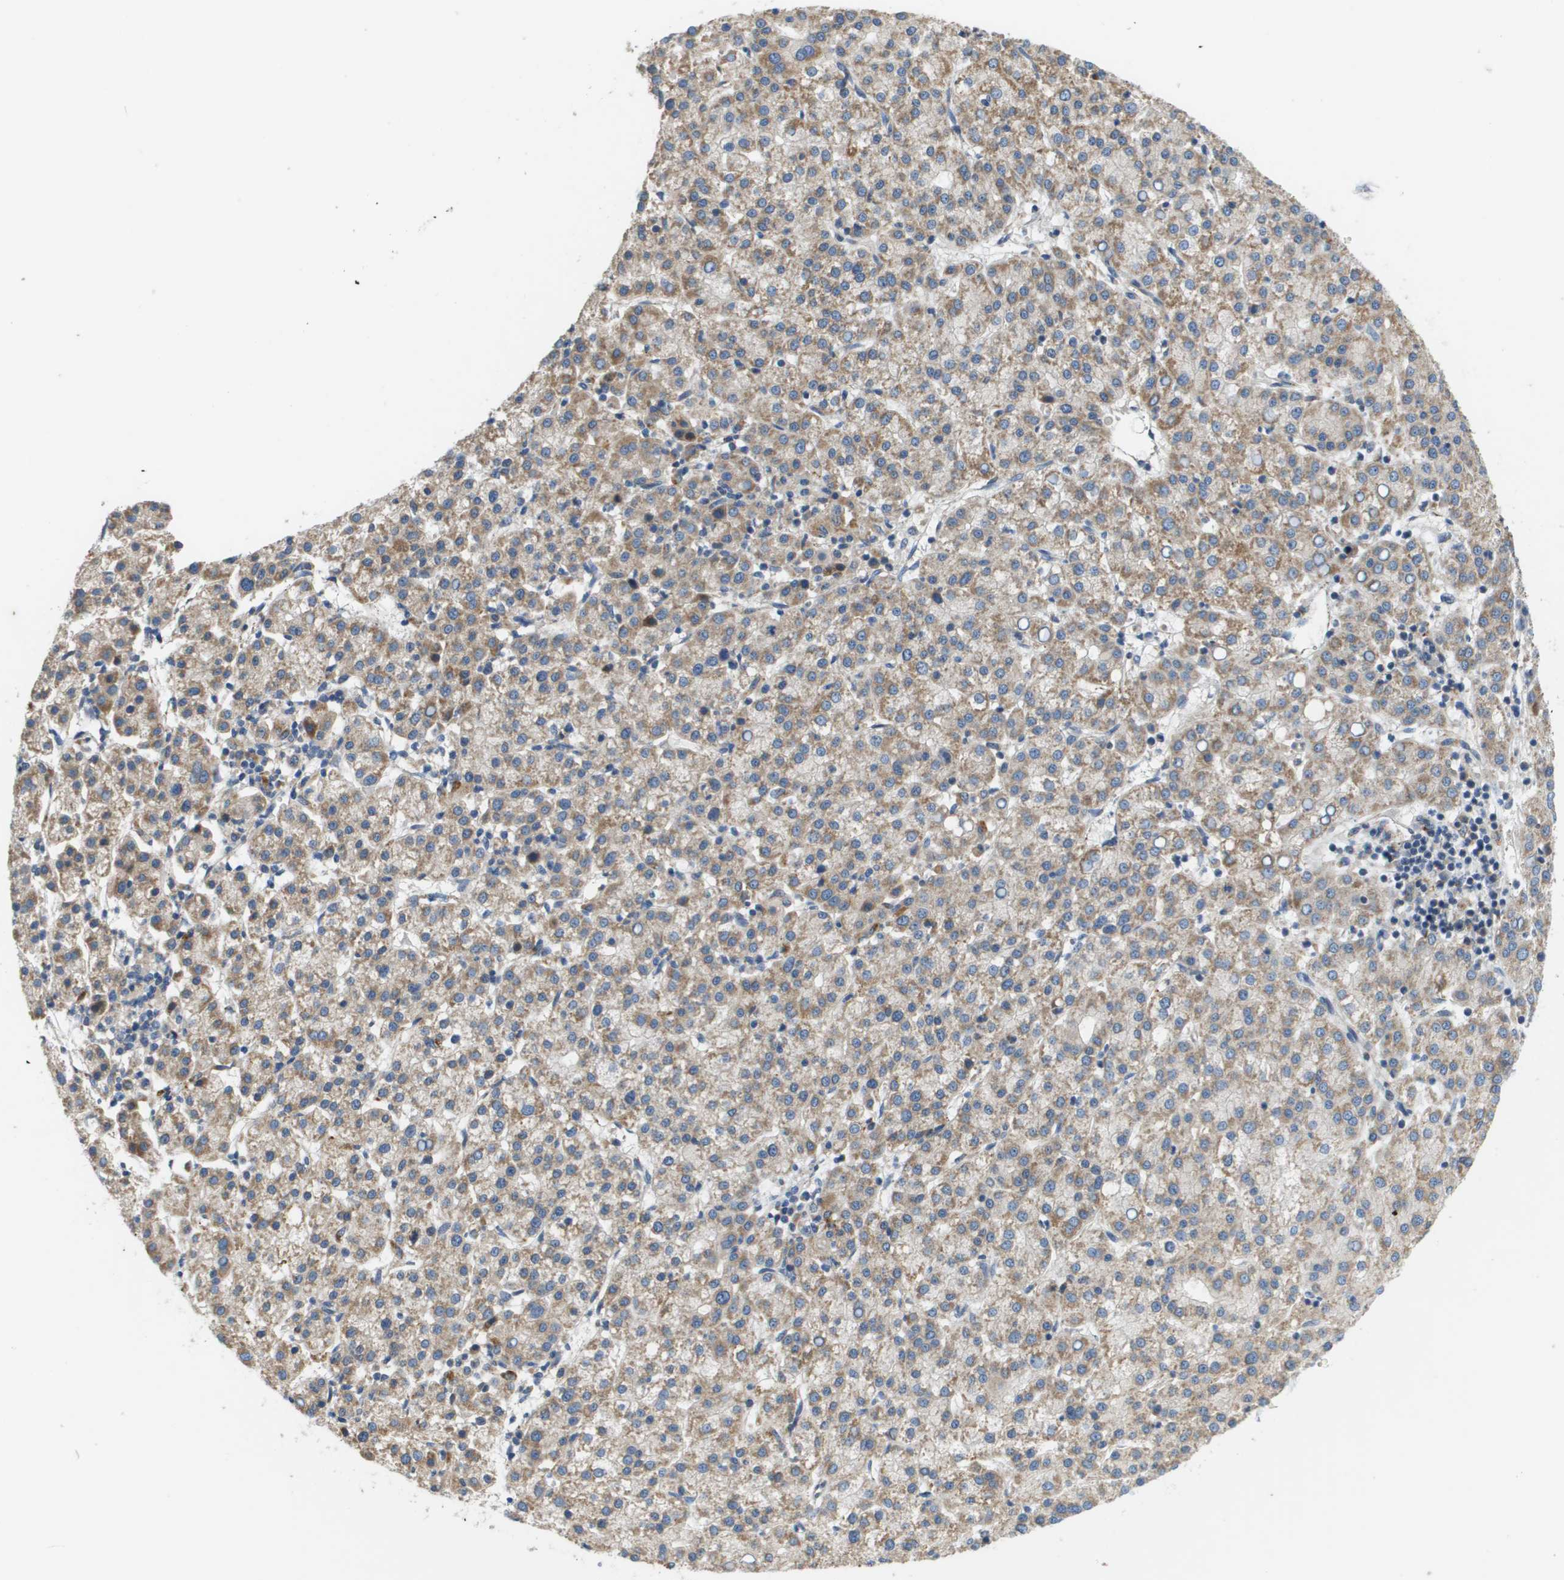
{"staining": {"intensity": "moderate", "quantity": "25%-75%", "location": "cytoplasmic/membranous"}, "tissue": "liver cancer", "cell_type": "Tumor cells", "image_type": "cancer", "snomed": [{"axis": "morphology", "description": "Carcinoma, Hepatocellular, NOS"}, {"axis": "topography", "description": "Liver"}], "caption": "Approximately 25%-75% of tumor cells in liver cancer demonstrate moderate cytoplasmic/membranous protein staining as visualized by brown immunohistochemical staining.", "gene": "SLC25A20", "patient": {"sex": "female", "age": 58}}